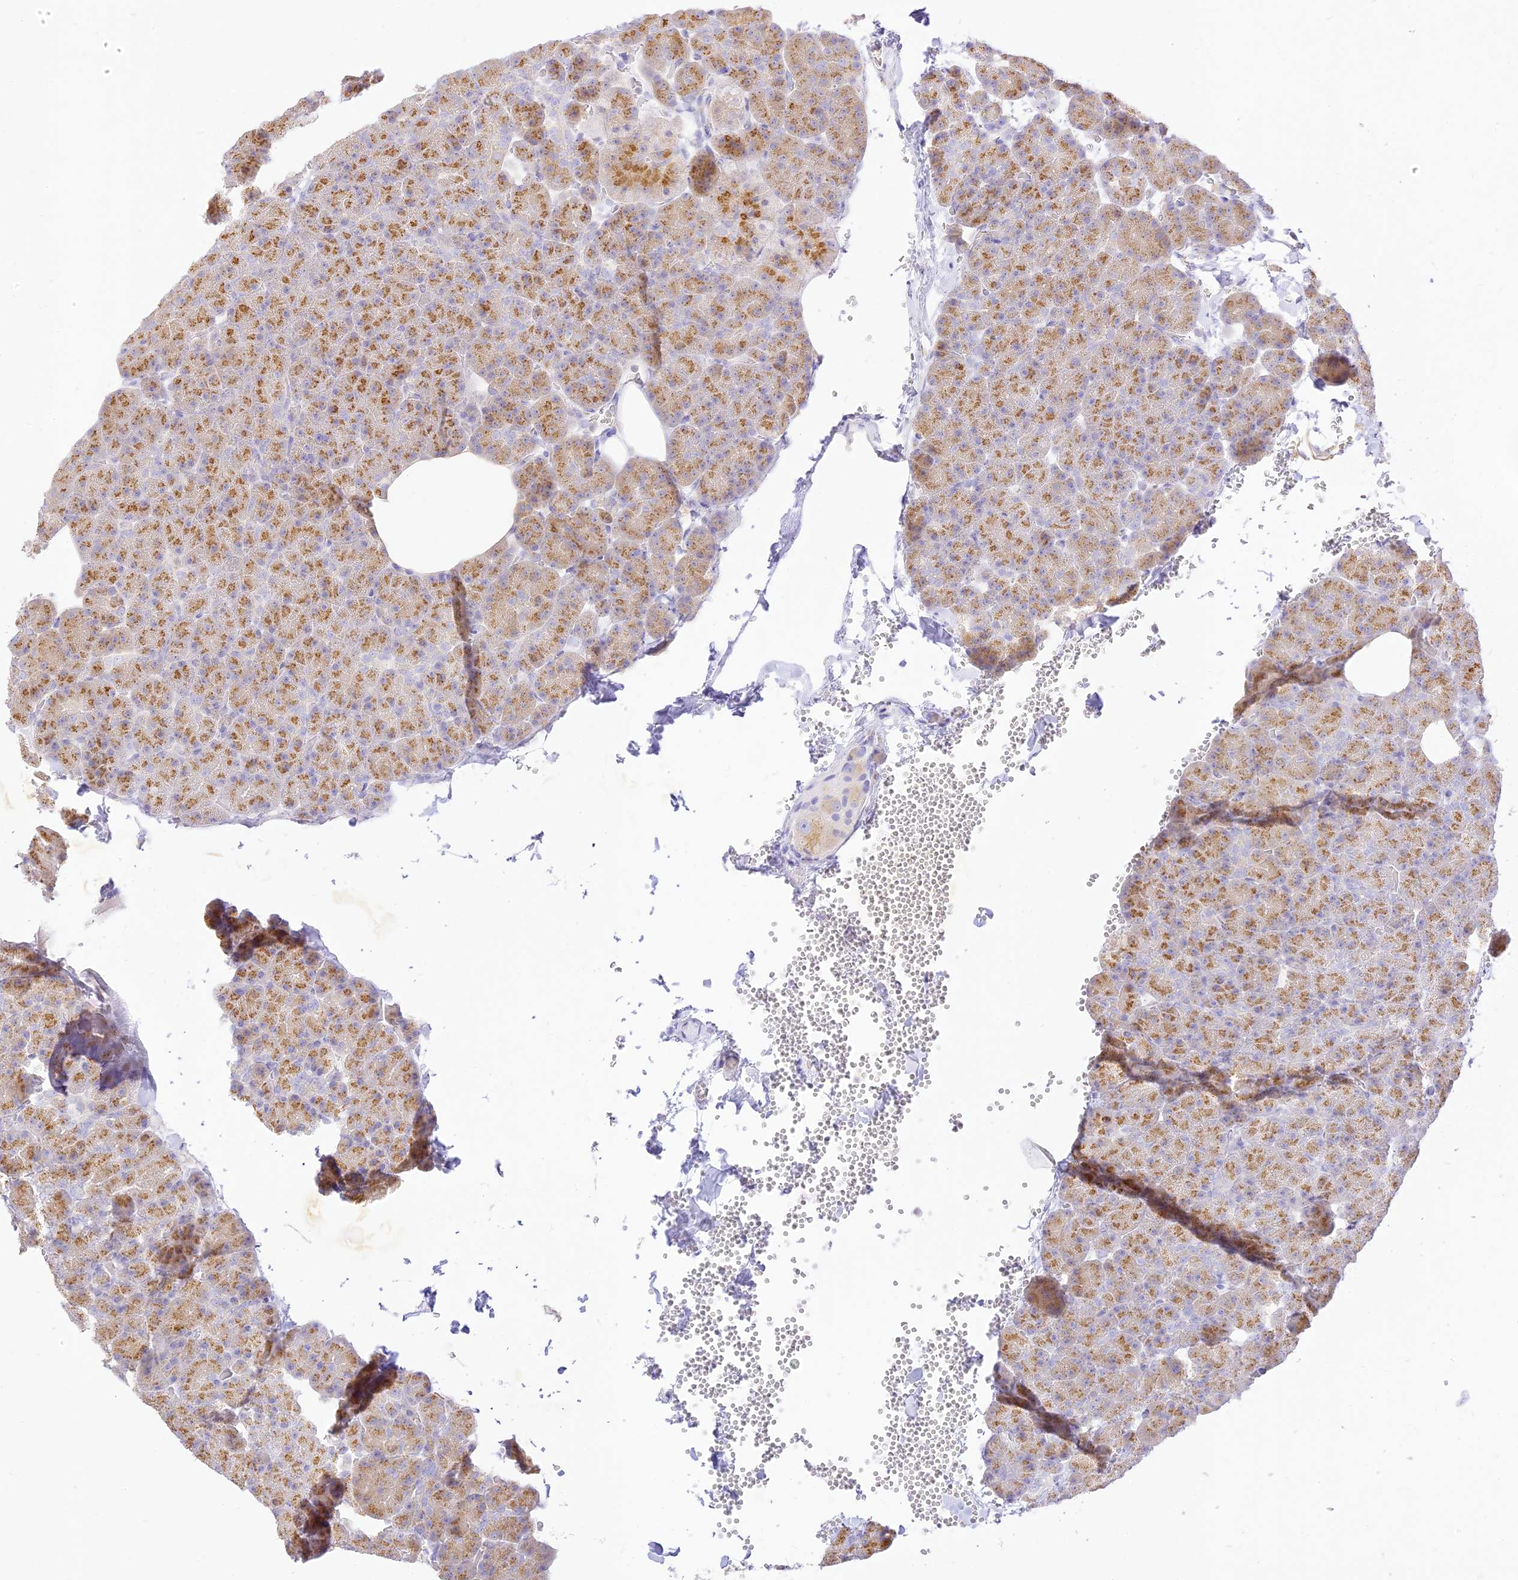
{"staining": {"intensity": "moderate", "quantity": ">75%", "location": "cytoplasmic/membranous"}, "tissue": "pancreas", "cell_type": "Exocrine glandular cells", "image_type": "normal", "snomed": [{"axis": "morphology", "description": "Normal tissue, NOS"}, {"axis": "morphology", "description": "Carcinoid, malignant, NOS"}, {"axis": "topography", "description": "Pancreas"}], "caption": "Immunohistochemistry (DAB (3,3'-diaminobenzidine)) staining of normal human pancreas demonstrates moderate cytoplasmic/membranous protein staining in approximately >75% of exocrine glandular cells.", "gene": "SEC13", "patient": {"sex": "female", "age": 35}}